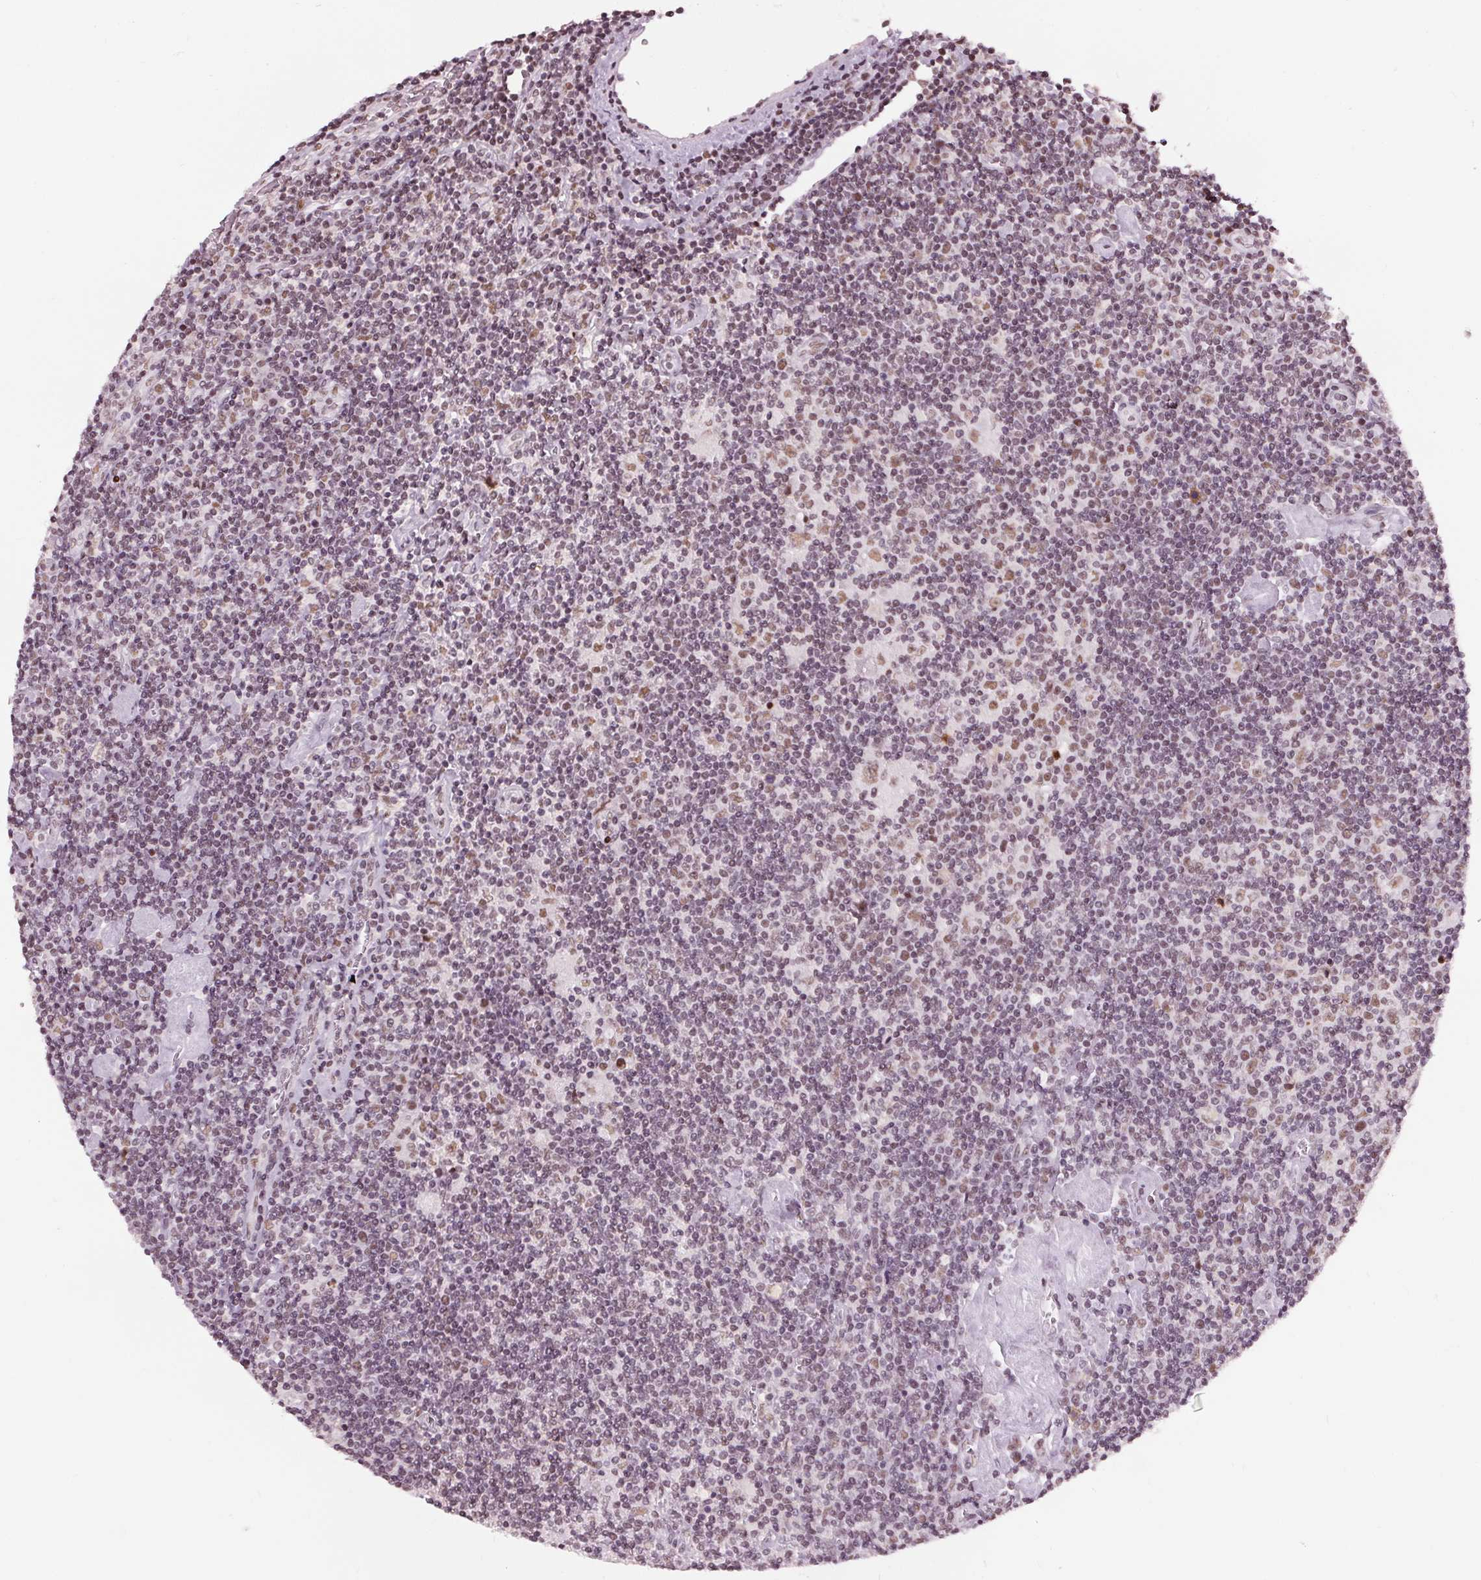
{"staining": {"intensity": "weak", "quantity": ">75%", "location": "nuclear"}, "tissue": "lymphoma", "cell_type": "Tumor cells", "image_type": "cancer", "snomed": [{"axis": "morphology", "description": "Hodgkin's disease, NOS"}, {"axis": "topography", "description": "Lymph node"}], "caption": "A photomicrograph of human Hodgkin's disease stained for a protein displays weak nuclear brown staining in tumor cells.", "gene": "IWS1", "patient": {"sex": "male", "age": 40}}